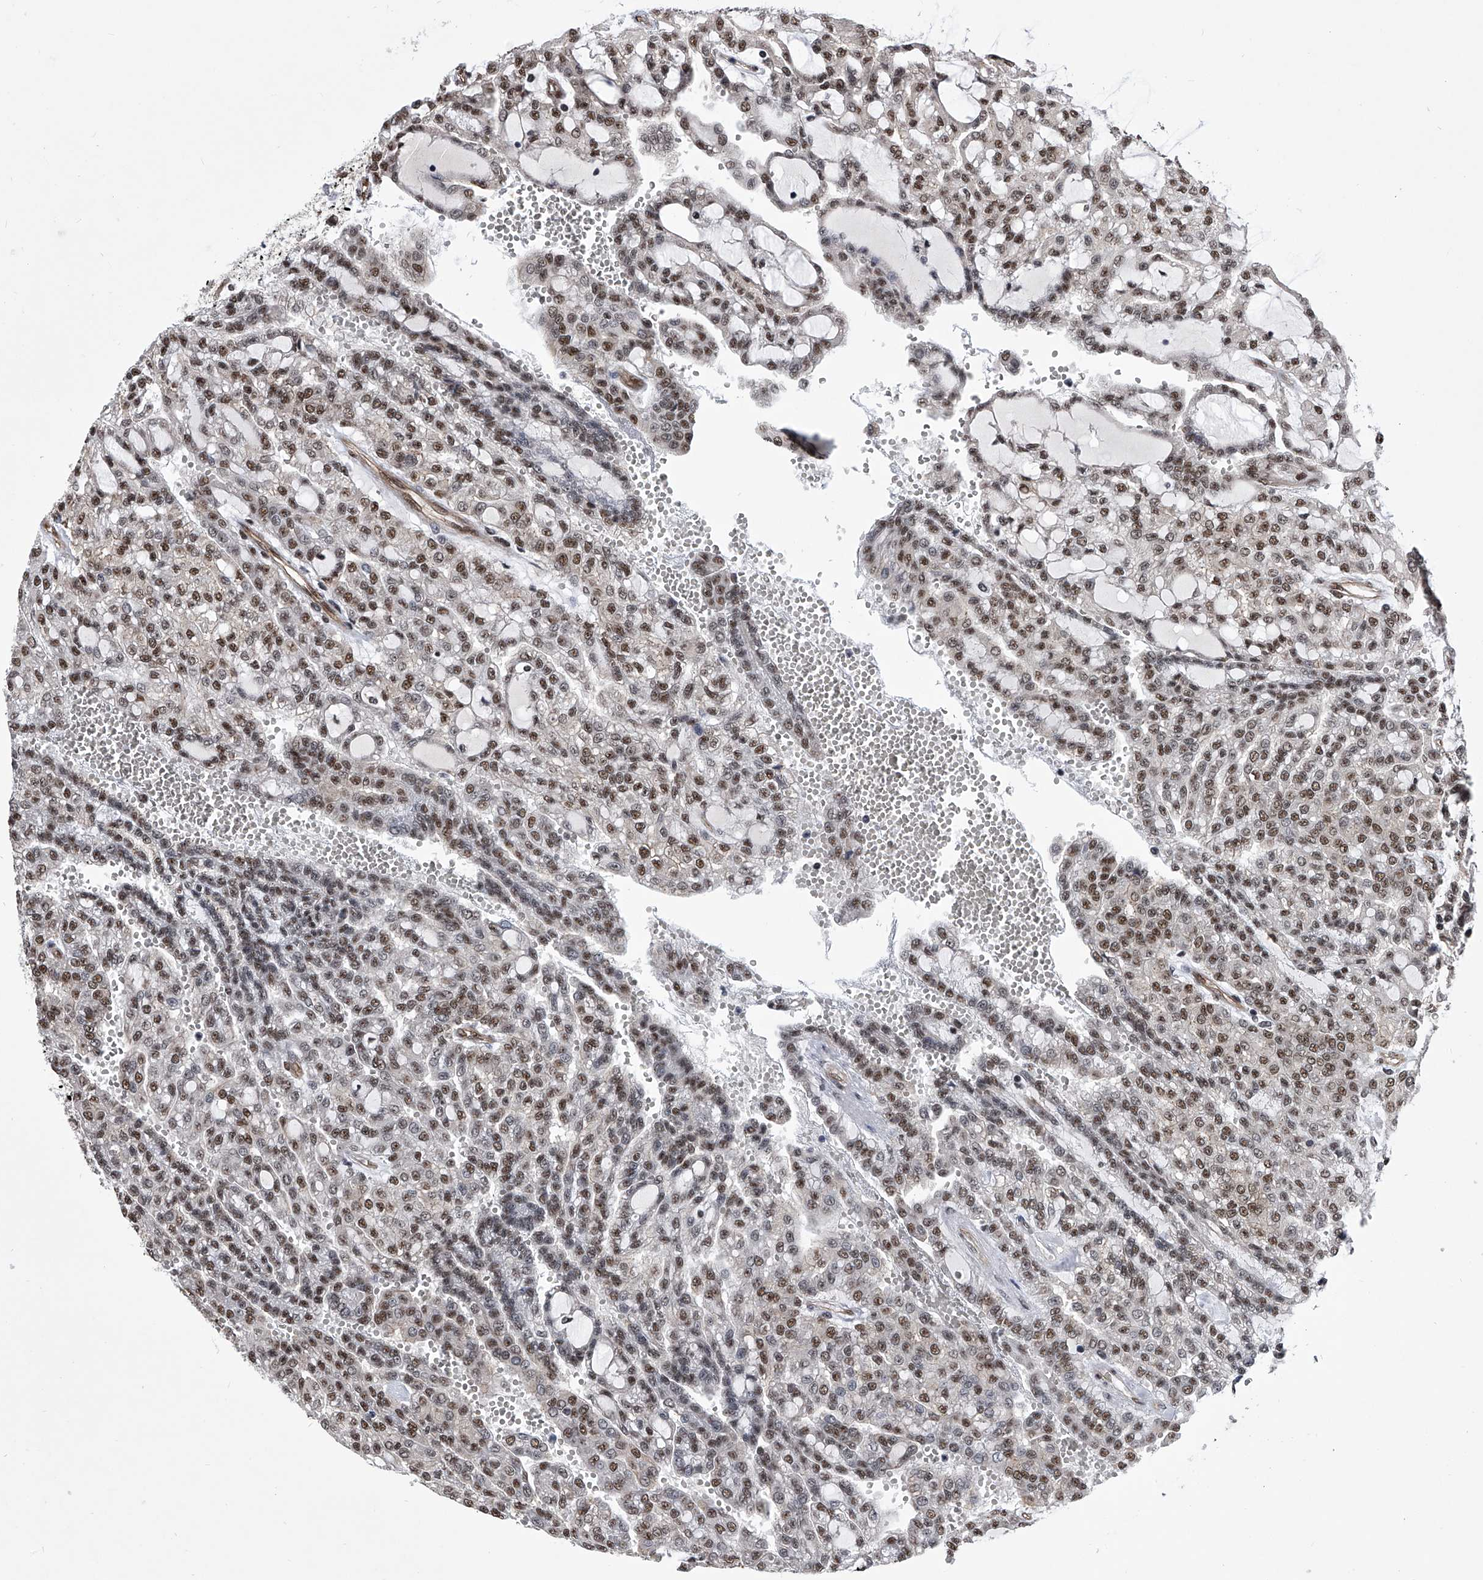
{"staining": {"intensity": "moderate", "quantity": ">75%", "location": "nuclear"}, "tissue": "renal cancer", "cell_type": "Tumor cells", "image_type": "cancer", "snomed": [{"axis": "morphology", "description": "Adenocarcinoma, NOS"}, {"axis": "topography", "description": "Kidney"}], "caption": "Adenocarcinoma (renal) tissue shows moderate nuclear expression in approximately >75% of tumor cells, visualized by immunohistochemistry.", "gene": "ZNF76", "patient": {"sex": "male", "age": 63}}